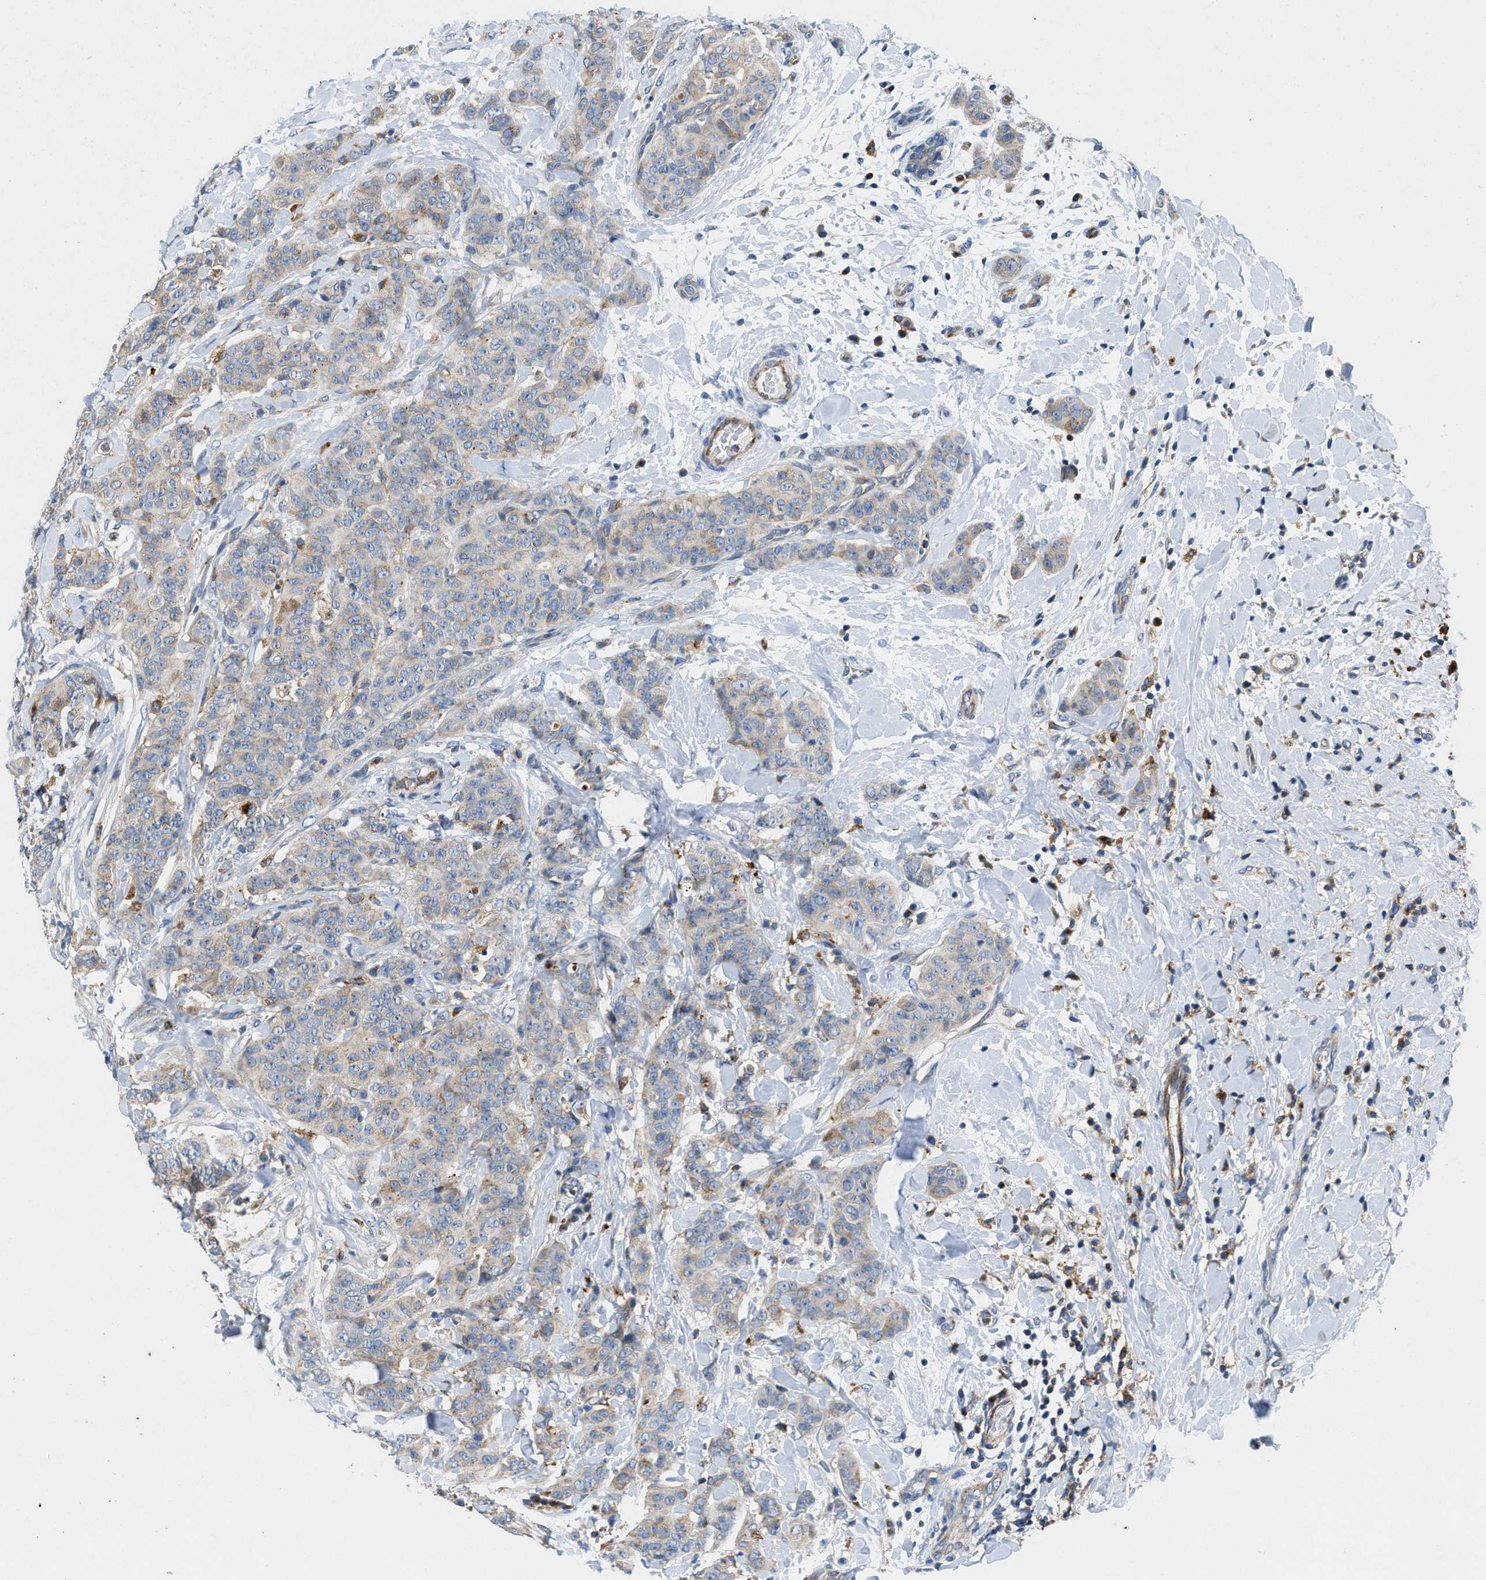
{"staining": {"intensity": "weak", "quantity": "<25%", "location": "cytoplasmic/membranous"}, "tissue": "breast cancer", "cell_type": "Tumor cells", "image_type": "cancer", "snomed": [{"axis": "morphology", "description": "Normal tissue, NOS"}, {"axis": "morphology", "description": "Duct carcinoma"}, {"axis": "topography", "description": "Breast"}], "caption": "Tumor cells are negative for protein expression in human breast cancer (infiltrating ductal carcinoma).", "gene": "ENPP4", "patient": {"sex": "female", "age": 40}}